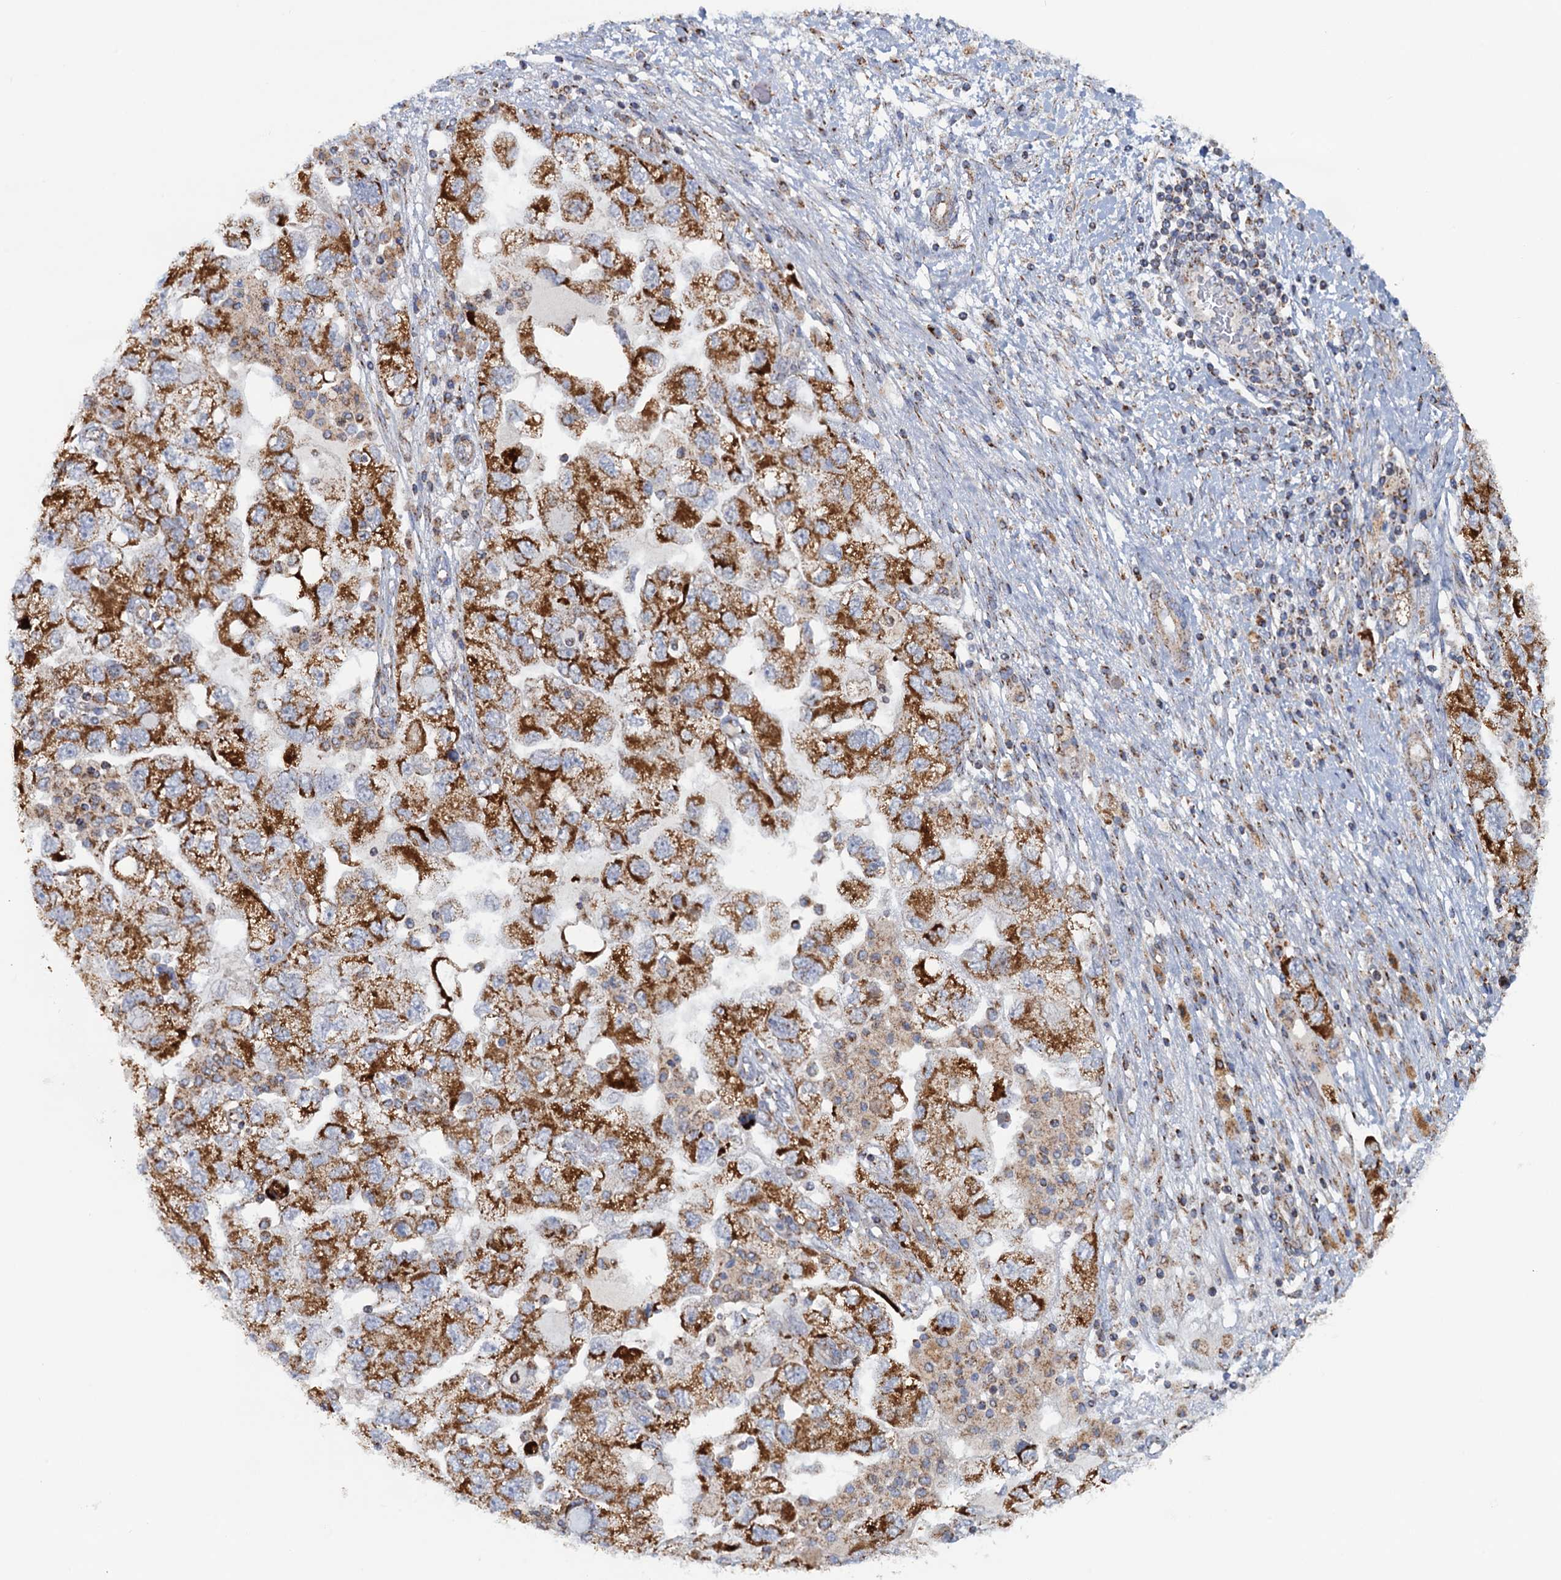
{"staining": {"intensity": "strong", "quantity": ">75%", "location": "cytoplasmic/membranous"}, "tissue": "ovarian cancer", "cell_type": "Tumor cells", "image_type": "cancer", "snomed": [{"axis": "morphology", "description": "Carcinoma, NOS"}, {"axis": "morphology", "description": "Cystadenocarcinoma, serous, NOS"}, {"axis": "topography", "description": "Ovary"}], "caption": "Ovarian cancer stained with a brown dye reveals strong cytoplasmic/membranous positive expression in about >75% of tumor cells.", "gene": "GTPBP3", "patient": {"sex": "female", "age": 69}}